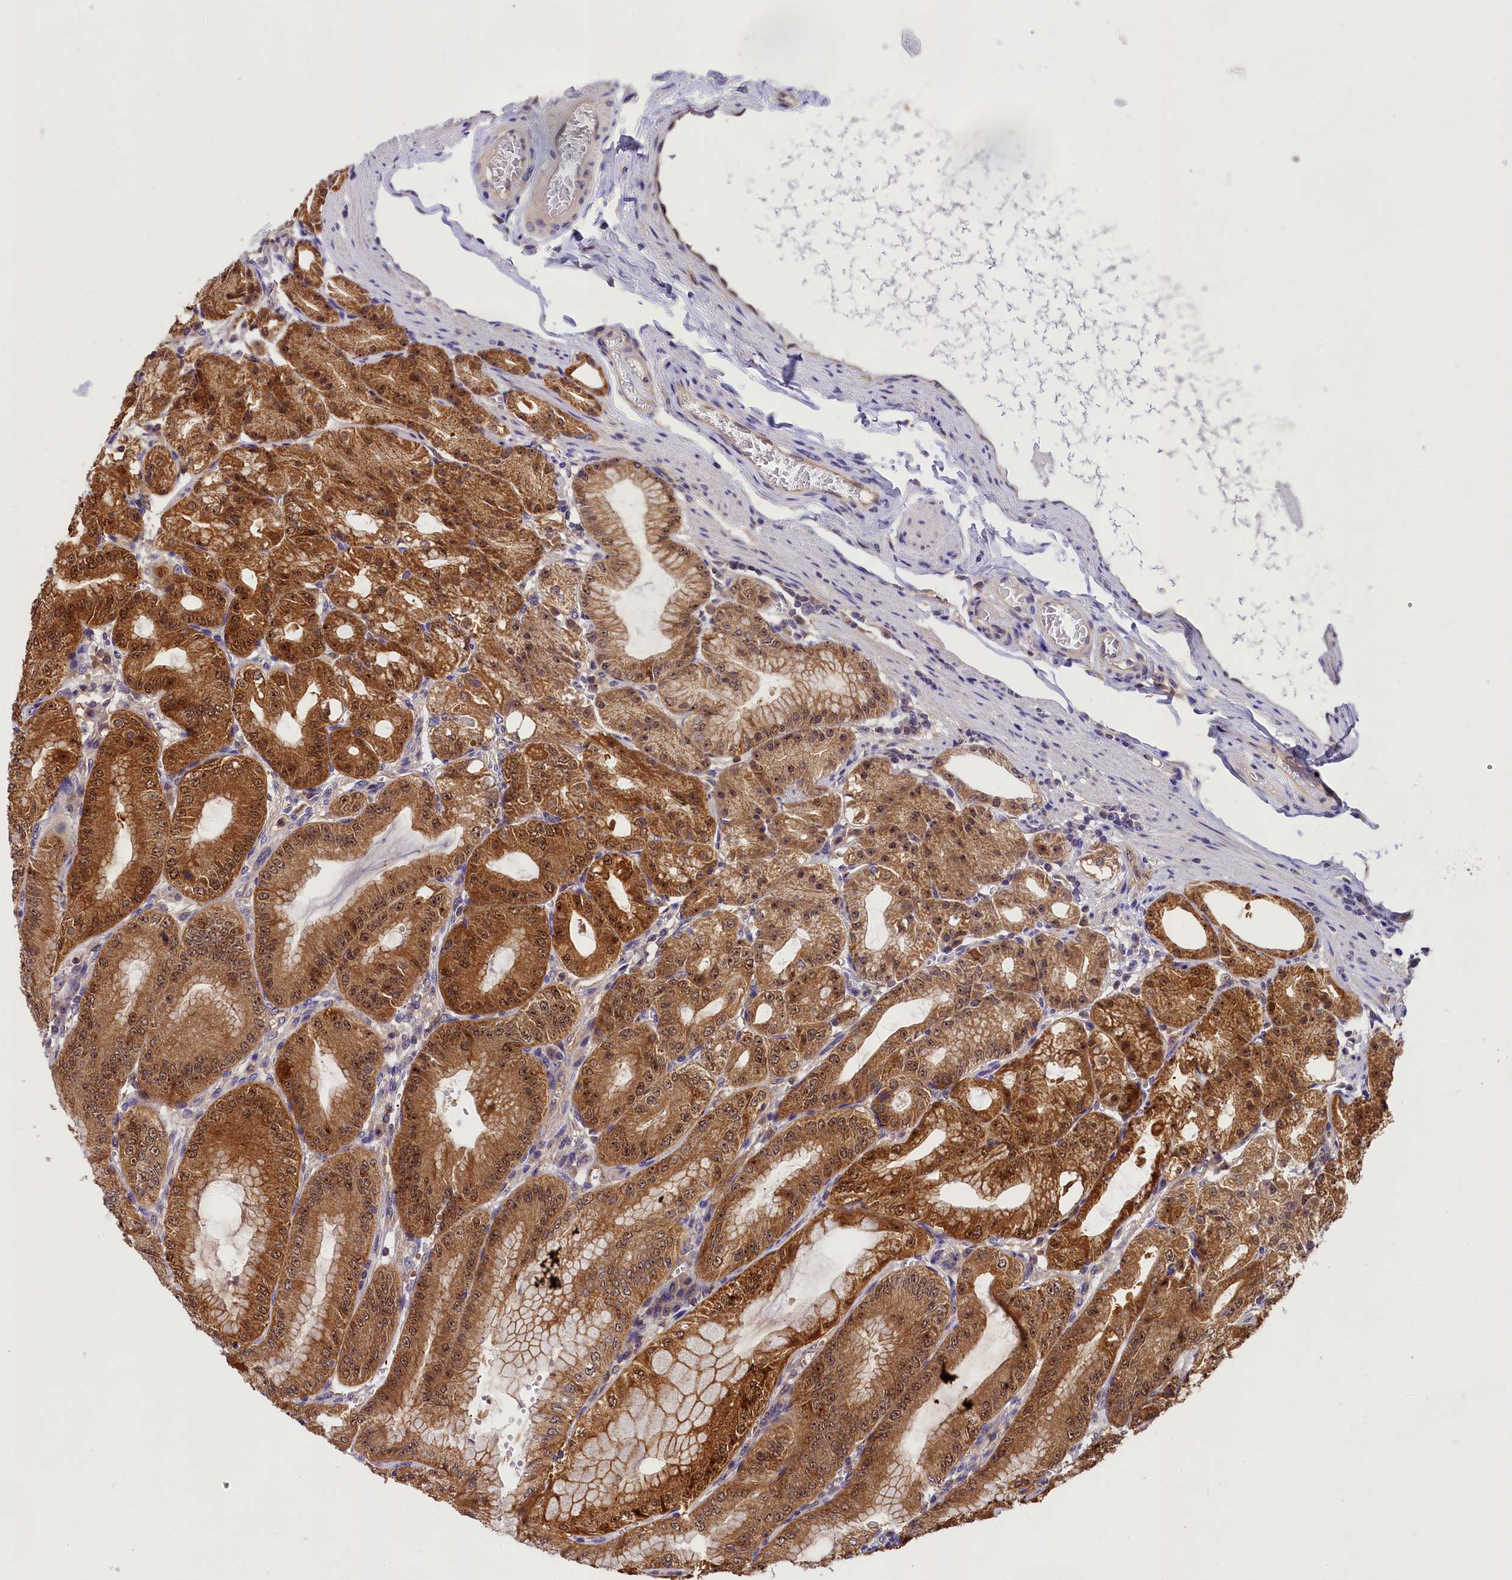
{"staining": {"intensity": "strong", "quantity": ">75%", "location": "cytoplasmic/membranous,nuclear"}, "tissue": "stomach", "cell_type": "Glandular cells", "image_type": "normal", "snomed": [{"axis": "morphology", "description": "Normal tissue, NOS"}, {"axis": "topography", "description": "Stomach, lower"}], "caption": "This image demonstrates benign stomach stained with immunohistochemistry to label a protein in brown. The cytoplasmic/membranous,nuclear of glandular cells show strong positivity for the protein. Nuclei are counter-stained blue.", "gene": "EIF6", "patient": {"sex": "male", "age": 71}}